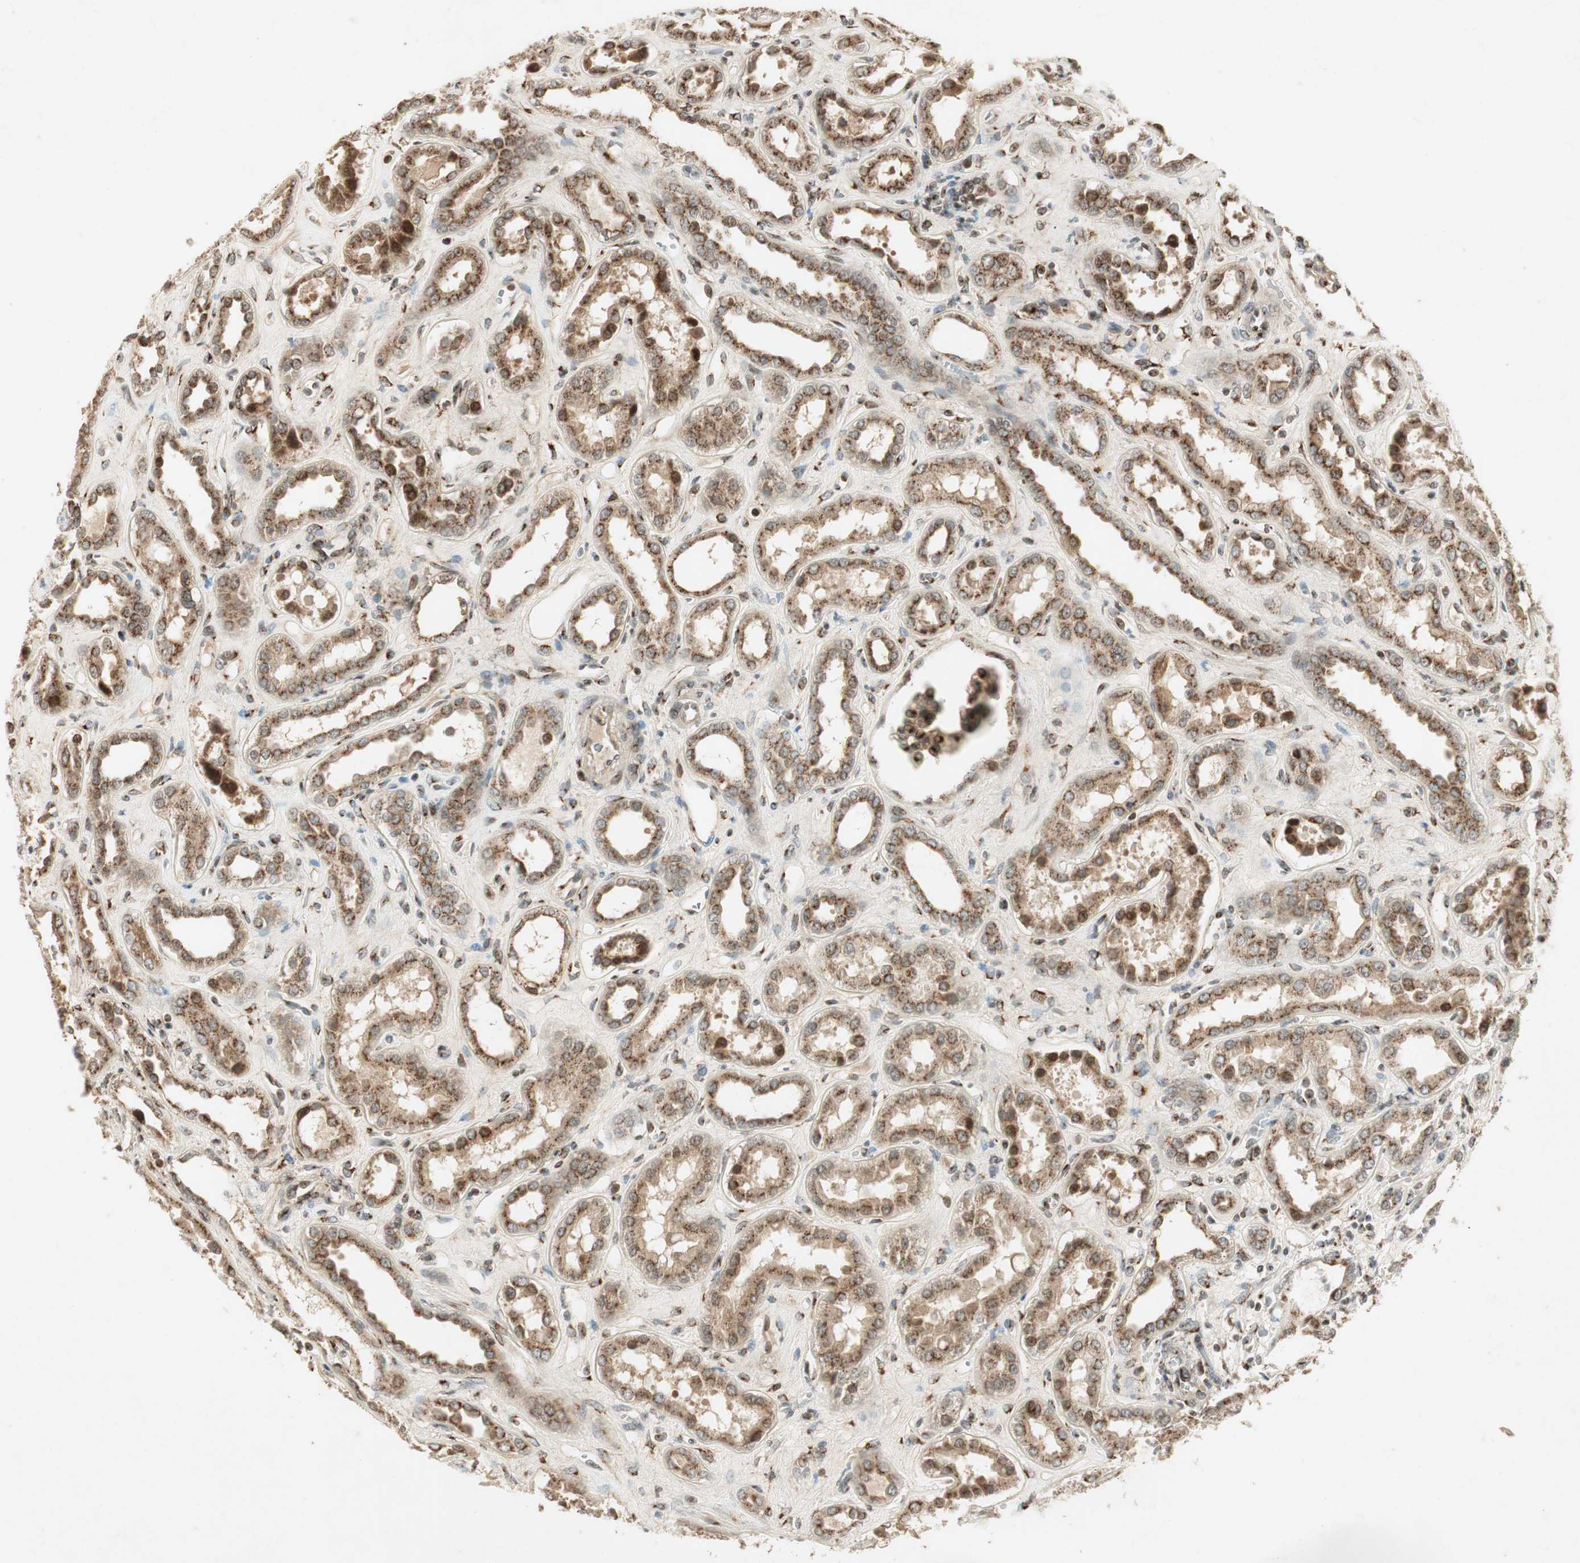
{"staining": {"intensity": "weak", "quantity": "<25%", "location": "cytoplasmic/membranous"}, "tissue": "kidney", "cell_type": "Cells in glomeruli", "image_type": "normal", "snomed": [{"axis": "morphology", "description": "Normal tissue, NOS"}, {"axis": "topography", "description": "Kidney"}], "caption": "High power microscopy histopathology image of an immunohistochemistry (IHC) micrograph of unremarkable kidney, revealing no significant staining in cells in glomeruli.", "gene": "NEO1", "patient": {"sex": "male", "age": 59}}